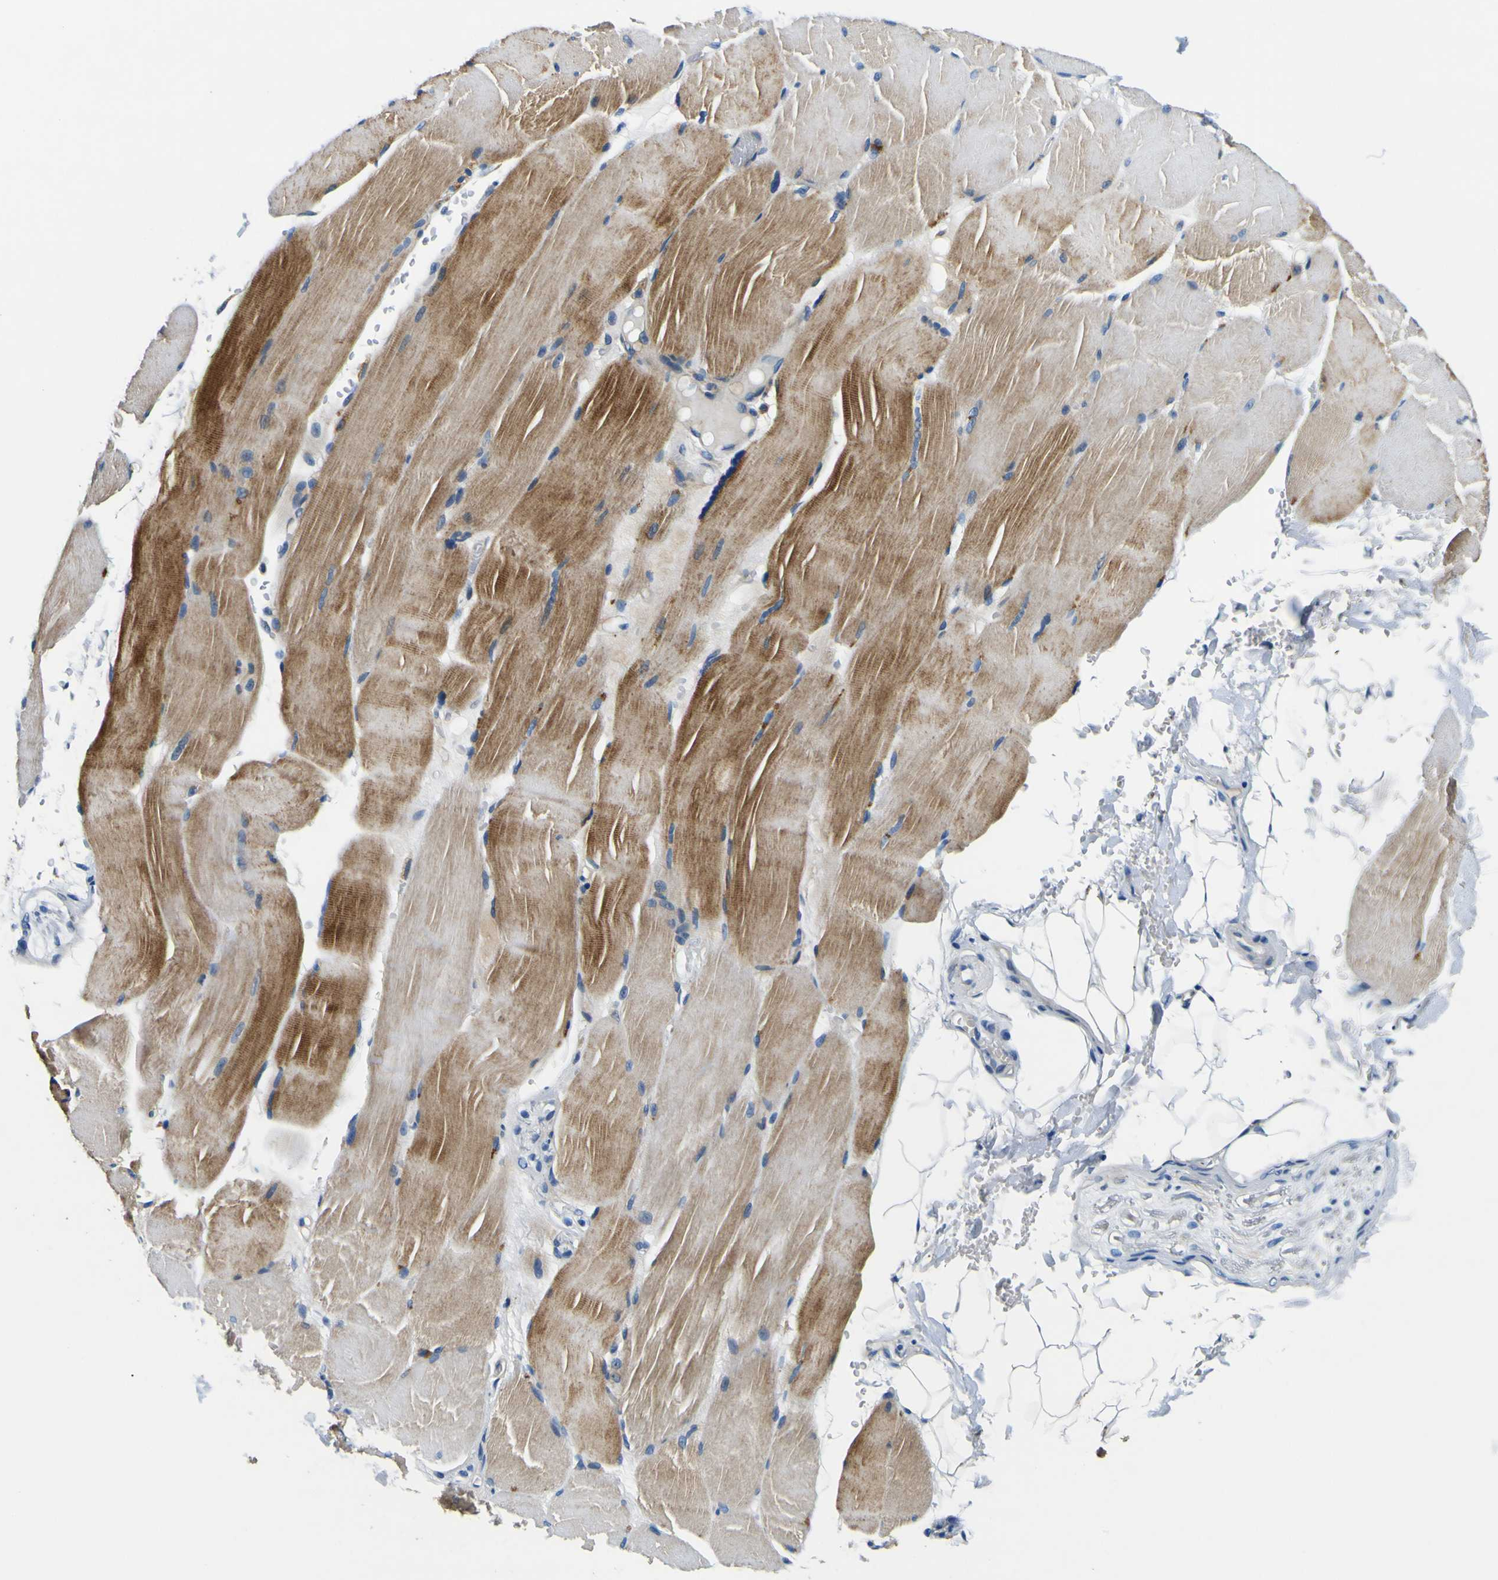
{"staining": {"intensity": "moderate", "quantity": "25%-75%", "location": "cytoplasmic/membranous"}, "tissue": "skeletal muscle", "cell_type": "Myocytes", "image_type": "normal", "snomed": [{"axis": "morphology", "description": "Normal tissue, NOS"}, {"axis": "topography", "description": "Skin"}, {"axis": "topography", "description": "Skeletal muscle"}], "caption": "Approximately 25%-75% of myocytes in unremarkable skeletal muscle reveal moderate cytoplasmic/membranous protein staining as visualized by brown immunohistochemical staining.", "gene": "CLSTN1", "patient": {"sex": "male", "age": 83}}